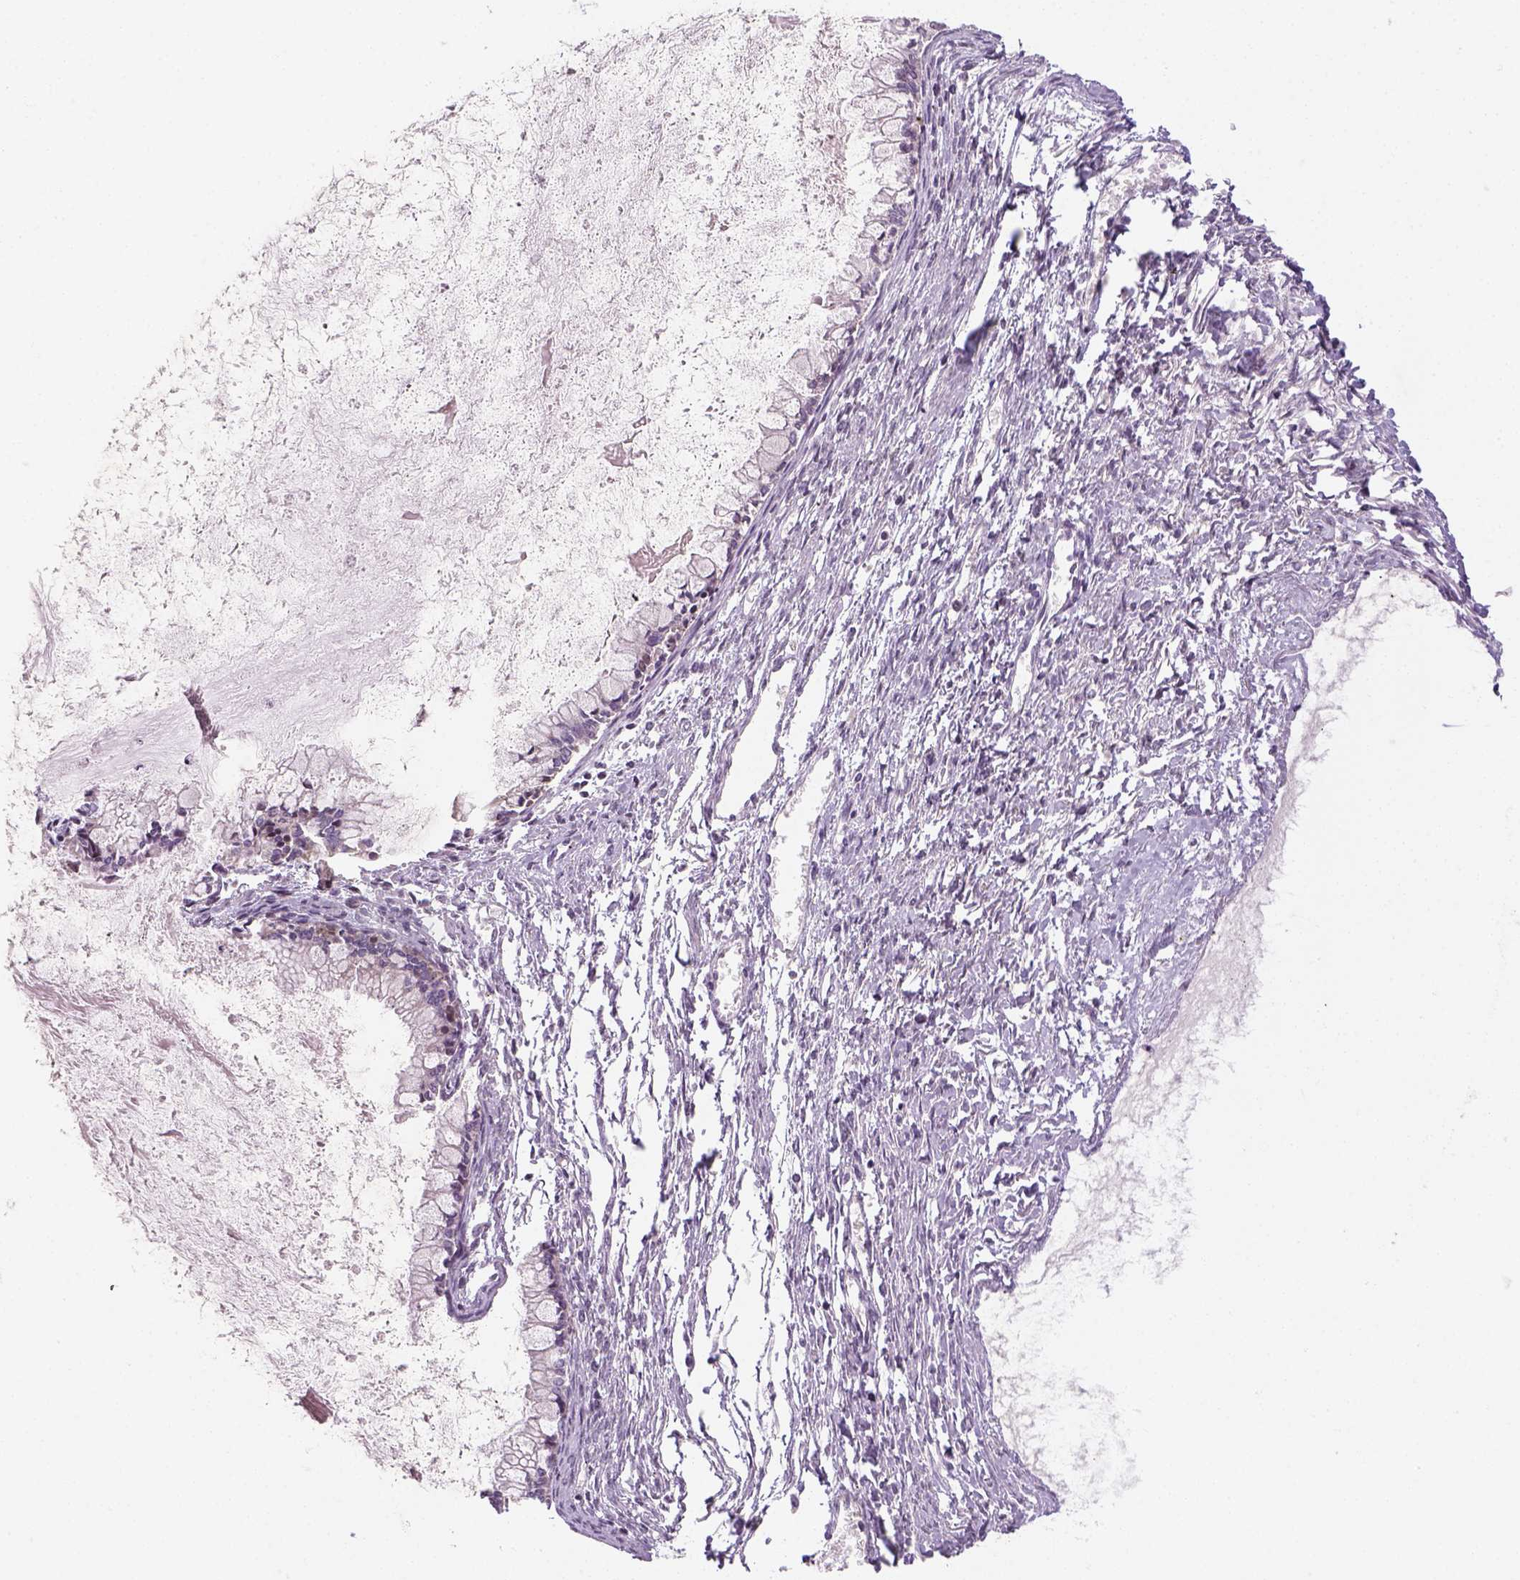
{"staining": {"intensity": "negative", "quantity": "none", "location": "none"}, "tissue": "ovarian cancer", "cell_type": "Tumor cells", "image_type": "cancer", "snomed": [{"axis": "morphology", "description": "Cystadenocarcinoma, mucinous, NOS"}, {"axis": "topography", "description": "Ovary"}], "caption": "Micrograph shows no significant protein positivity in tumor cells of mucinous cystadenocarcinoma (ovarian).", "gene": "MAGEB3", "patient": {"sex": "female", "age": 67}}